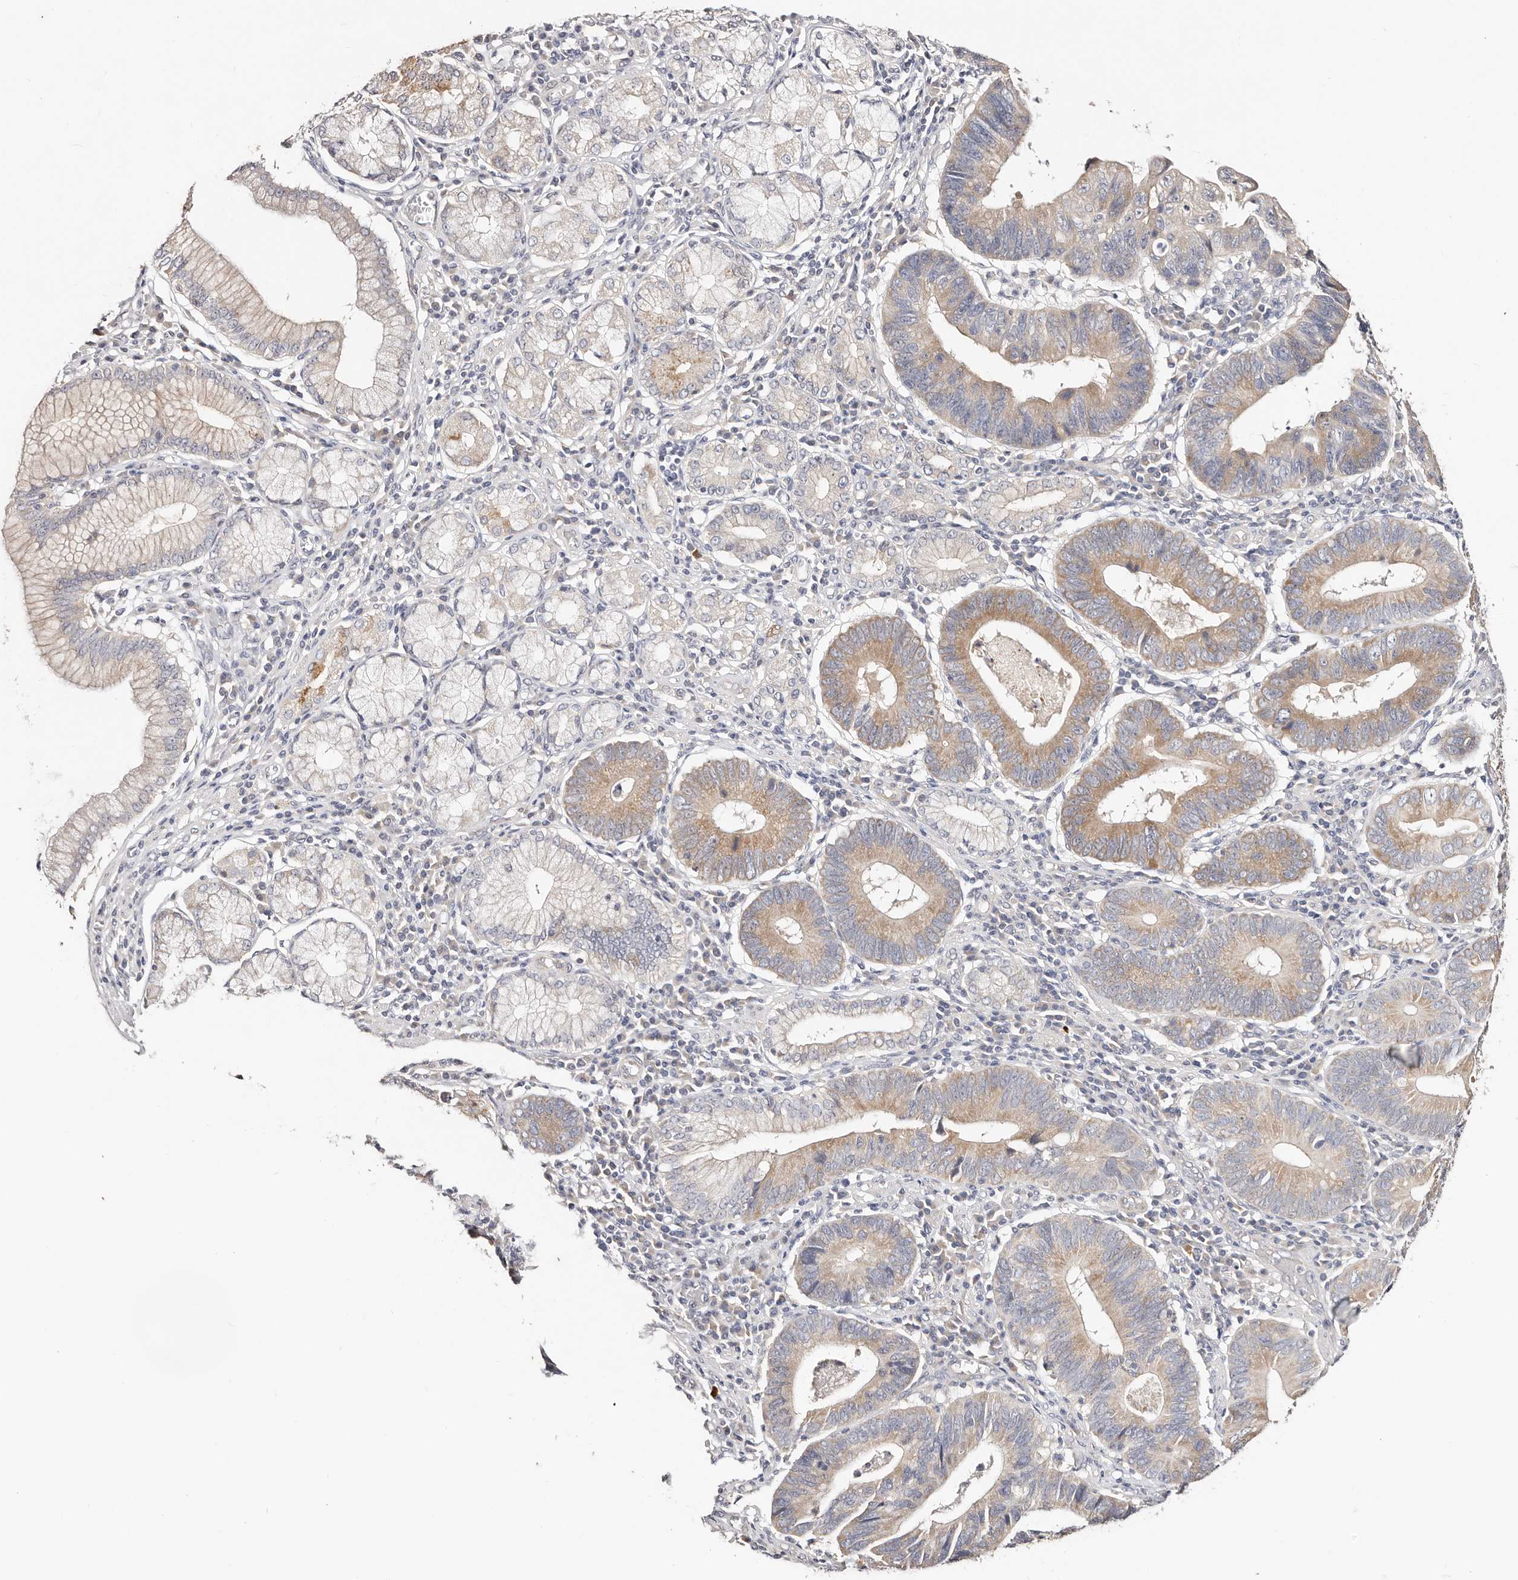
{"staining": {"intensity": "moderate", "quantity": "25%-75%", "location": "cytoplasmic/membranous"}, "tissue": "stomach cancer", "cell_type": "Tumor cells", "image_type": "cancer", "snomed": [{"axis": "morphology", "description": "Adenocarcinoma, NOS"}, {"axis": "topography", "description": "Stomach"}], "caption": "Tumor cells show medium levels of moderate cytoplasmic/membranous expression in approximately 25%-75% of cells in stomach cancer (adenocarcinoma). The protein is stained brown, and the nuclei are stained in blue (DAB (3,3'-diaminobenzidine) IHC with brightfield microscopy, high magnification).", "gene": "VIPAS39", "patient": {"sex": "male", "age": 59}}